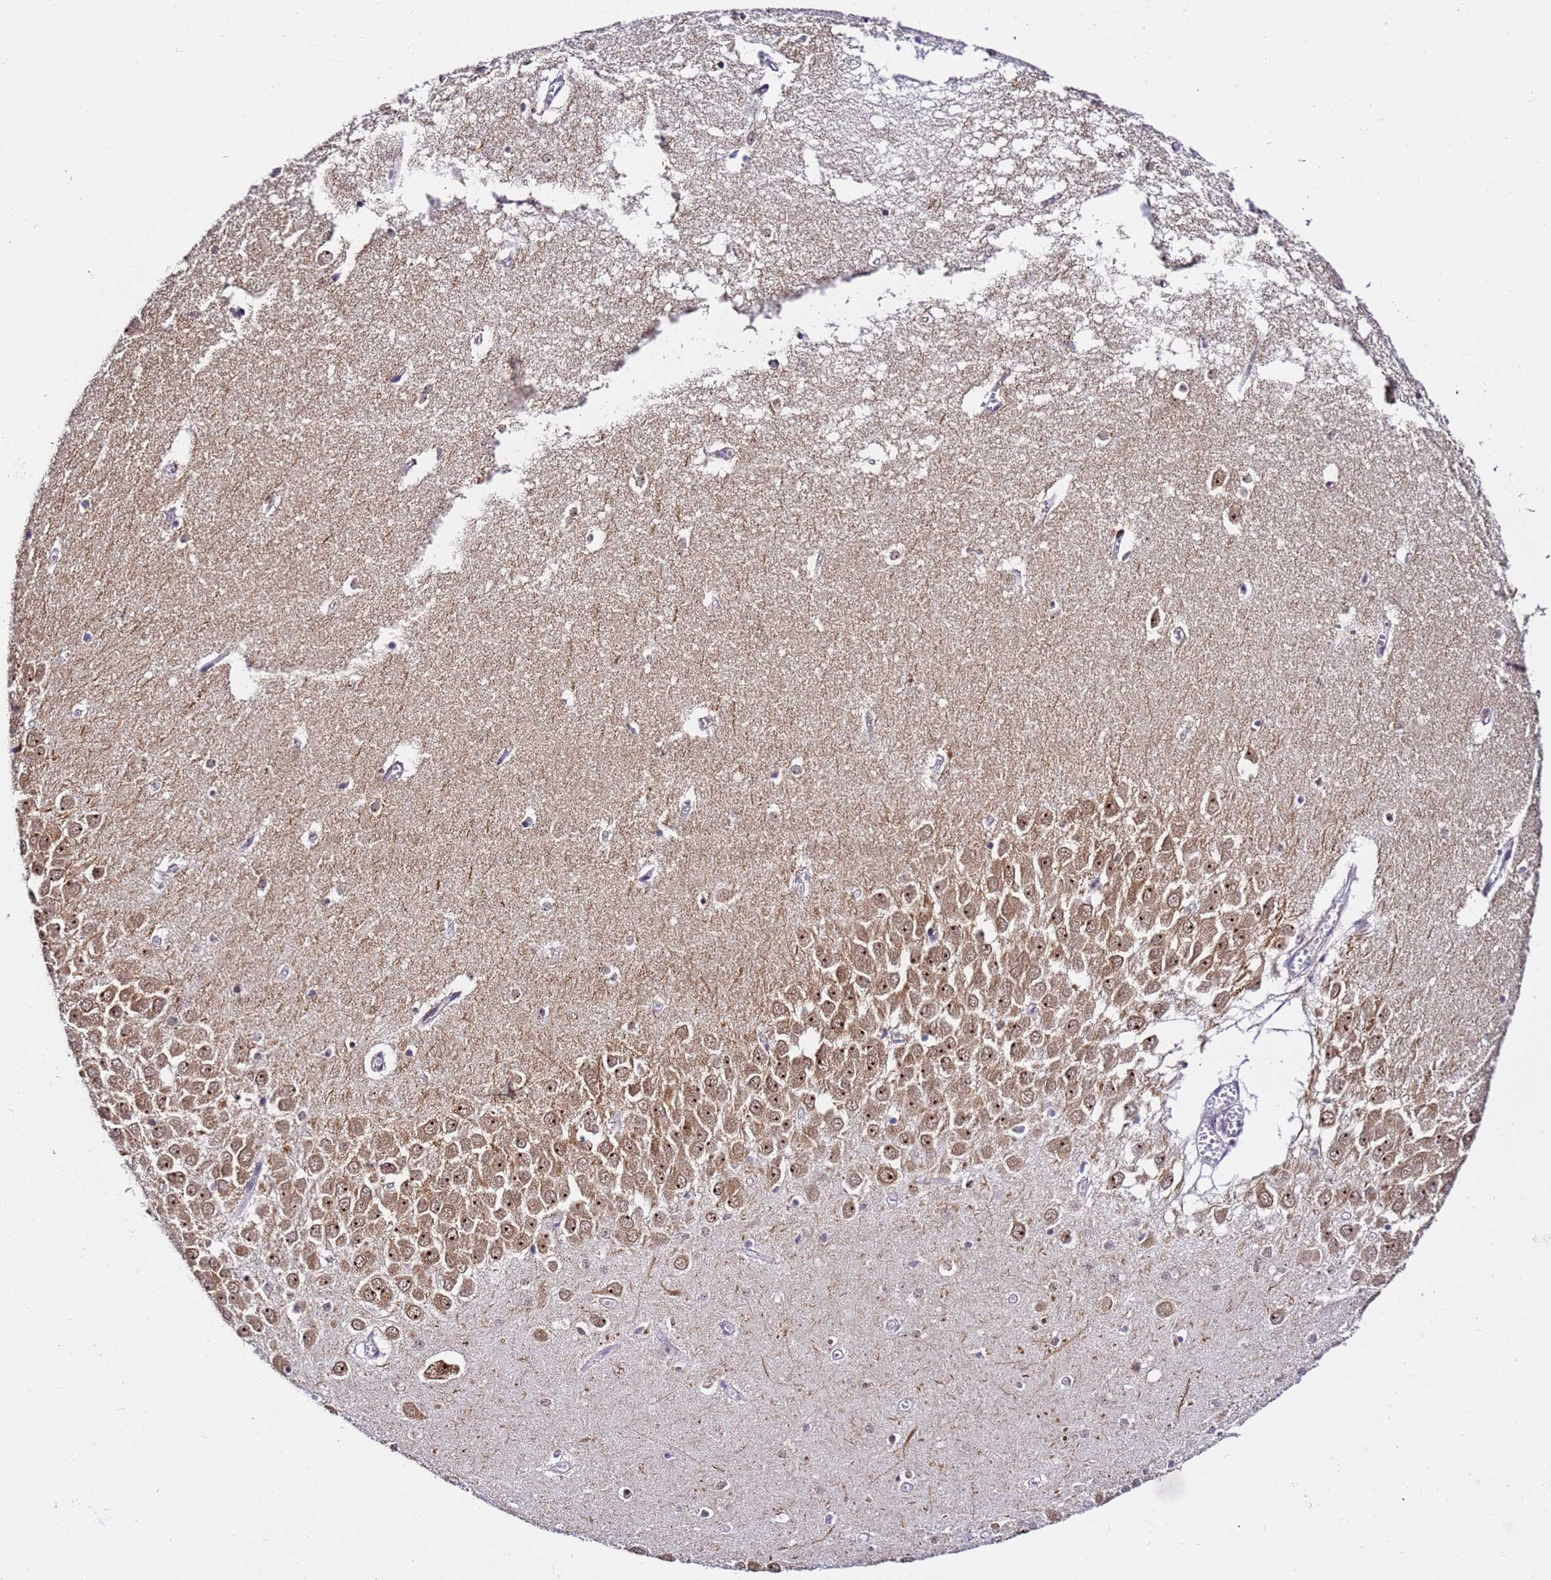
{"staining": {"intensity": "moderate", "quantity": "<25%", "location": "cytoplasmic/membranous"}, "tissue": "hippocampus", "cell_type": "Glial cells", "image_type": "normal", "snomed": [{"axis": "morphology", "description": "Normal tissue, NOS"}, {"axis": "topography", "description": "Hippocampus"}], "caption": "An IHC micrograph of unremarkable tissue is shown. Protein staining in brown highlights moderate cytoplasmic/membranous positivity in hippocampus within glial cells.", "gene": "SLX4IP", "patient": {"sex": "male", "age": 70}}